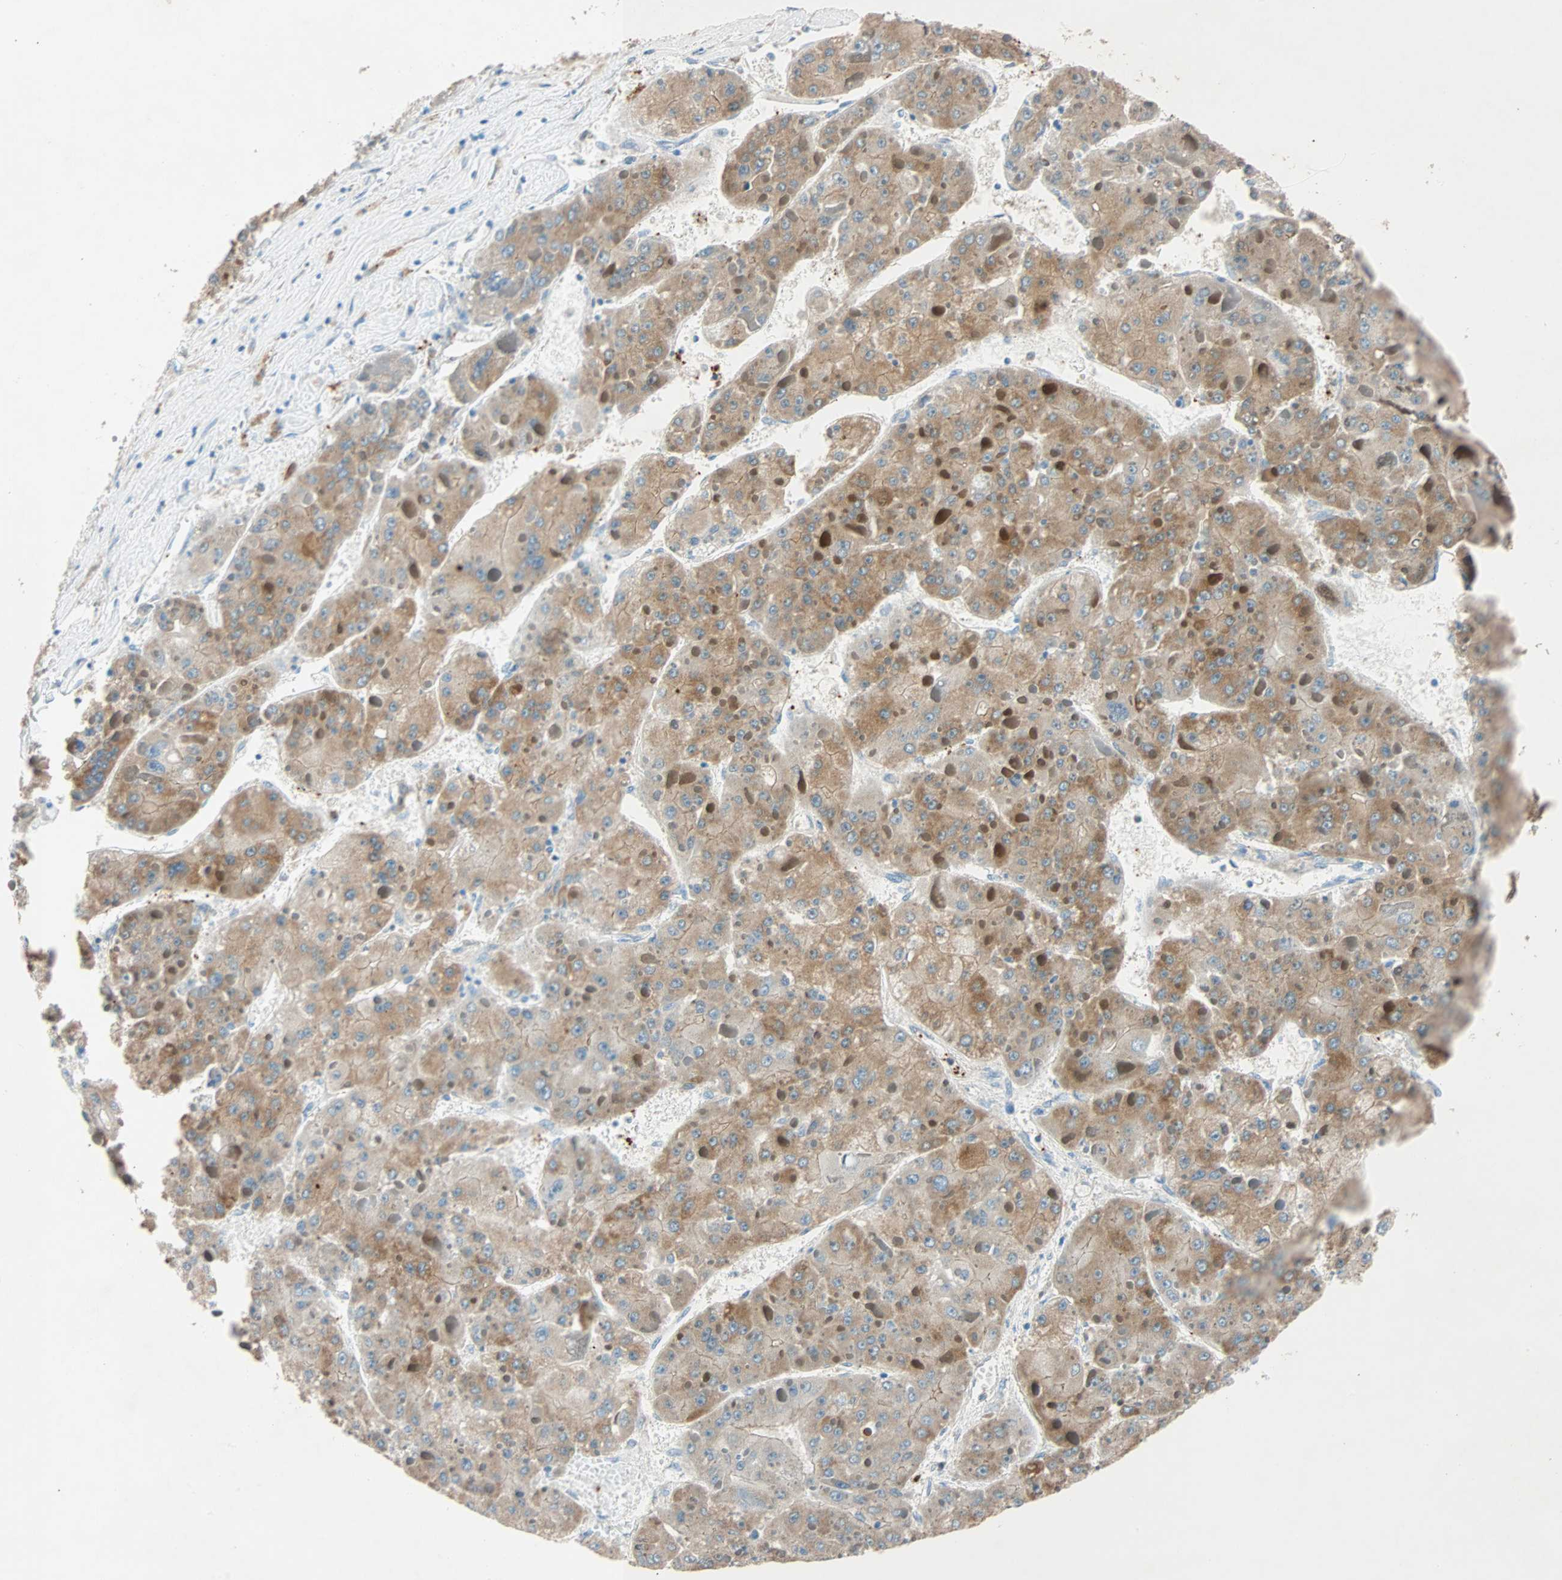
{"staining": {"intensity": "moderate", "quantity": ">75%", "location": "cytoplasmic/membranous,nuclear"}, "tissue": "liver cancer", "cell_type": "Tumor cells", "image_type": "cancer", "snomed": [{"axis": "morphology", "description": "Carcinoma, Hepatocellular, NOS"}, {"axis": "topography", "description": "Liver"}], "caption": "Protein expression analysis of liver hepatocellular carcinoma shows moderate cytoplasmic/membranous and nuclear expression in approximately >75% of tumor cells. The staining was performed using DAB (3,3'-diaminobenzidine) to visualize the protein expression in brown, while the nuclei were stained in blue with hematoxylin (Magnification: 20x).", "gene": "LY6G6F", "patient": {"sex": "female", "age": 73}}